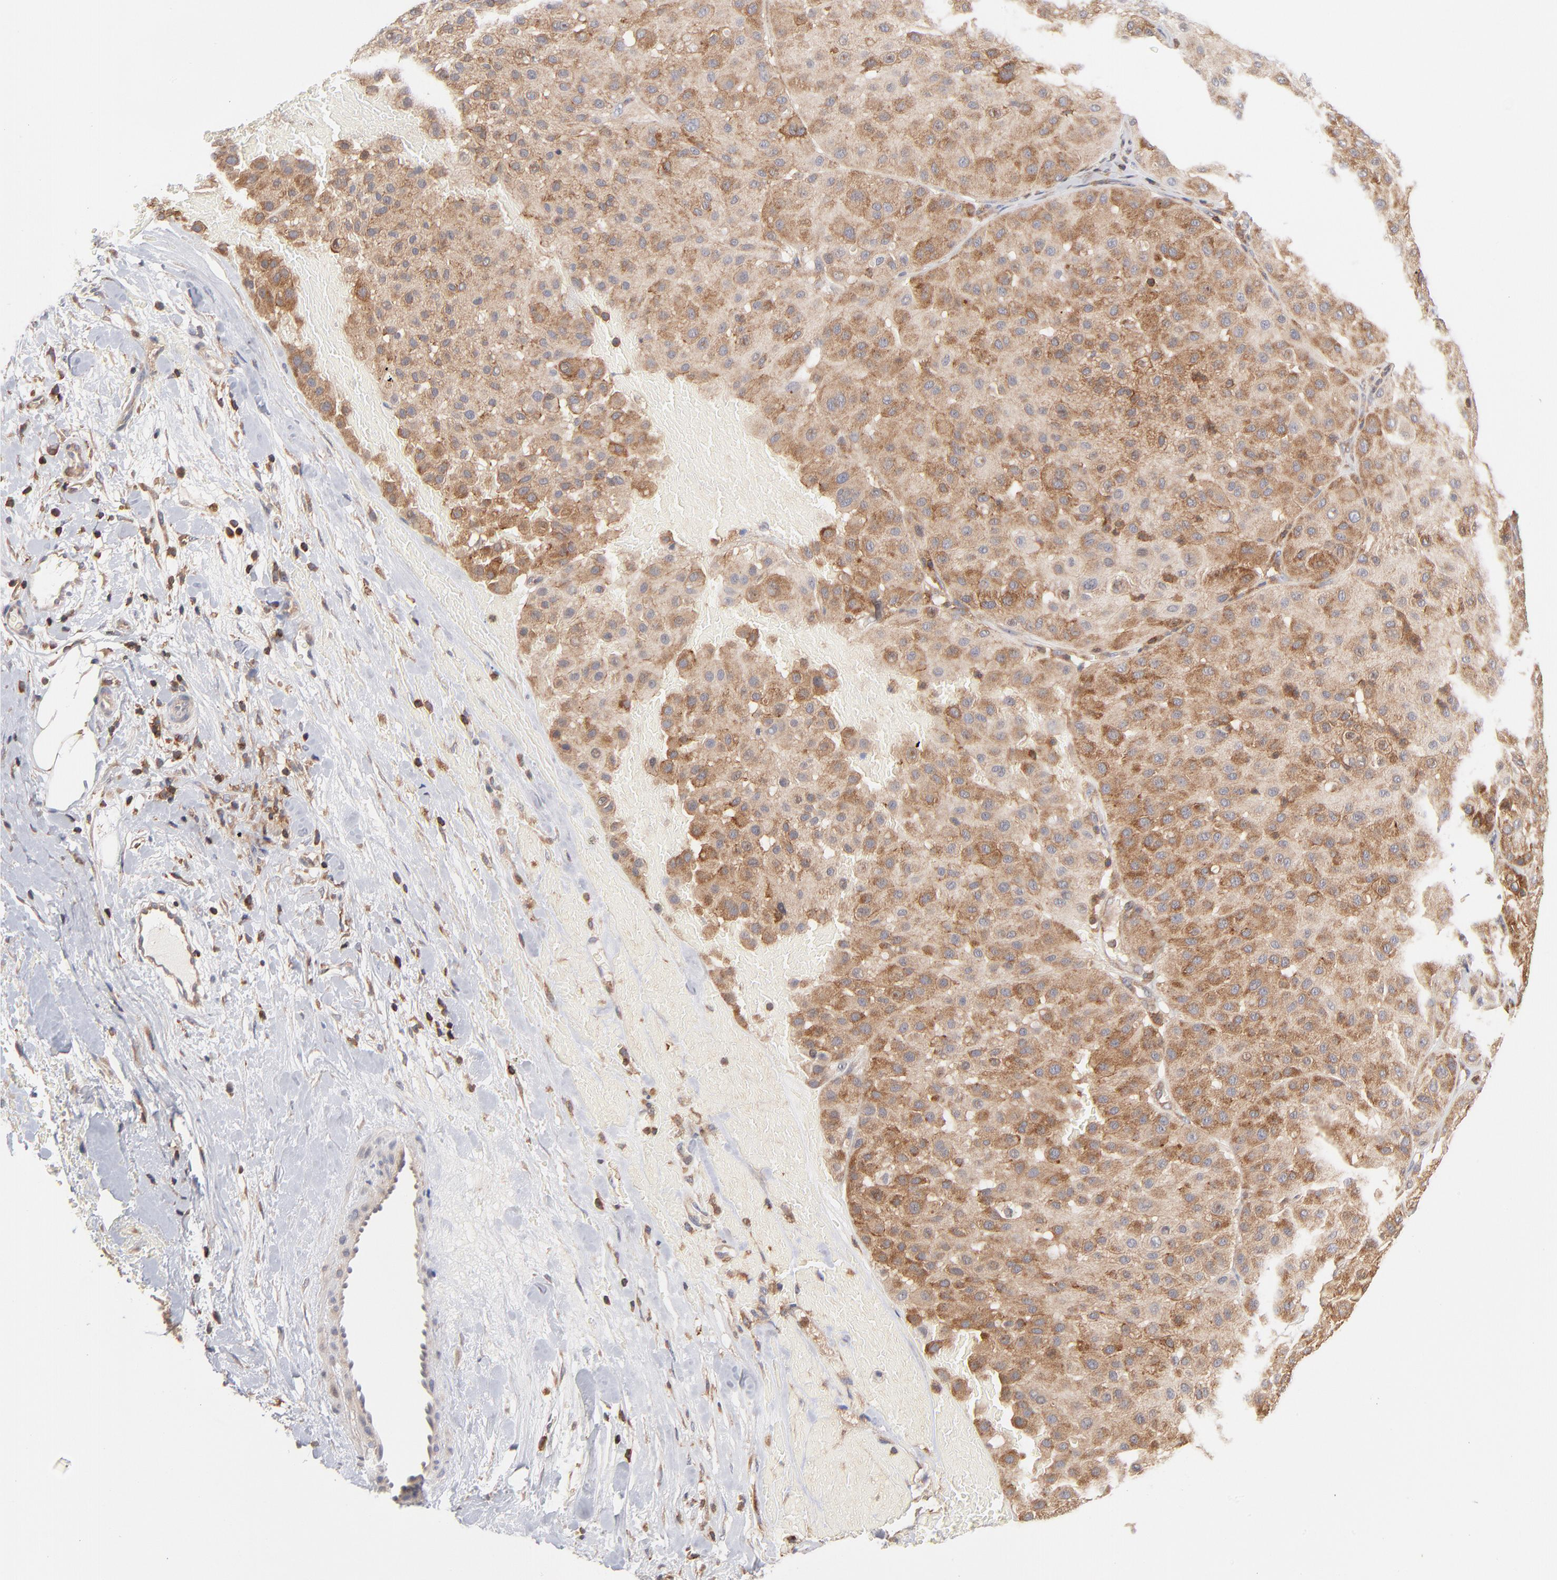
{"staining": {"intensity": "moderate", "quantity": ">75%", "location": "cytoplasmic/membranous"}, "tissue": "melanoma", "cell_type": "Tumor cells", "image_type": "cancer", "snomed": [{"axis": "morphology", "description": "Normal tissue, NOS"}, {"axis": "morphology", "description": "Malignant melanoma, Metastatic site"}, {"axis": "topography", "description": "Skin"}], "caption": "Immunohistochemical staining of melanoma exhibits medium levels of moderate cytoplasmic/membranous expression in about >75% of tumor cells.", "gene": "WIPF1", "patient": {"sex": "male", "age": 41}}